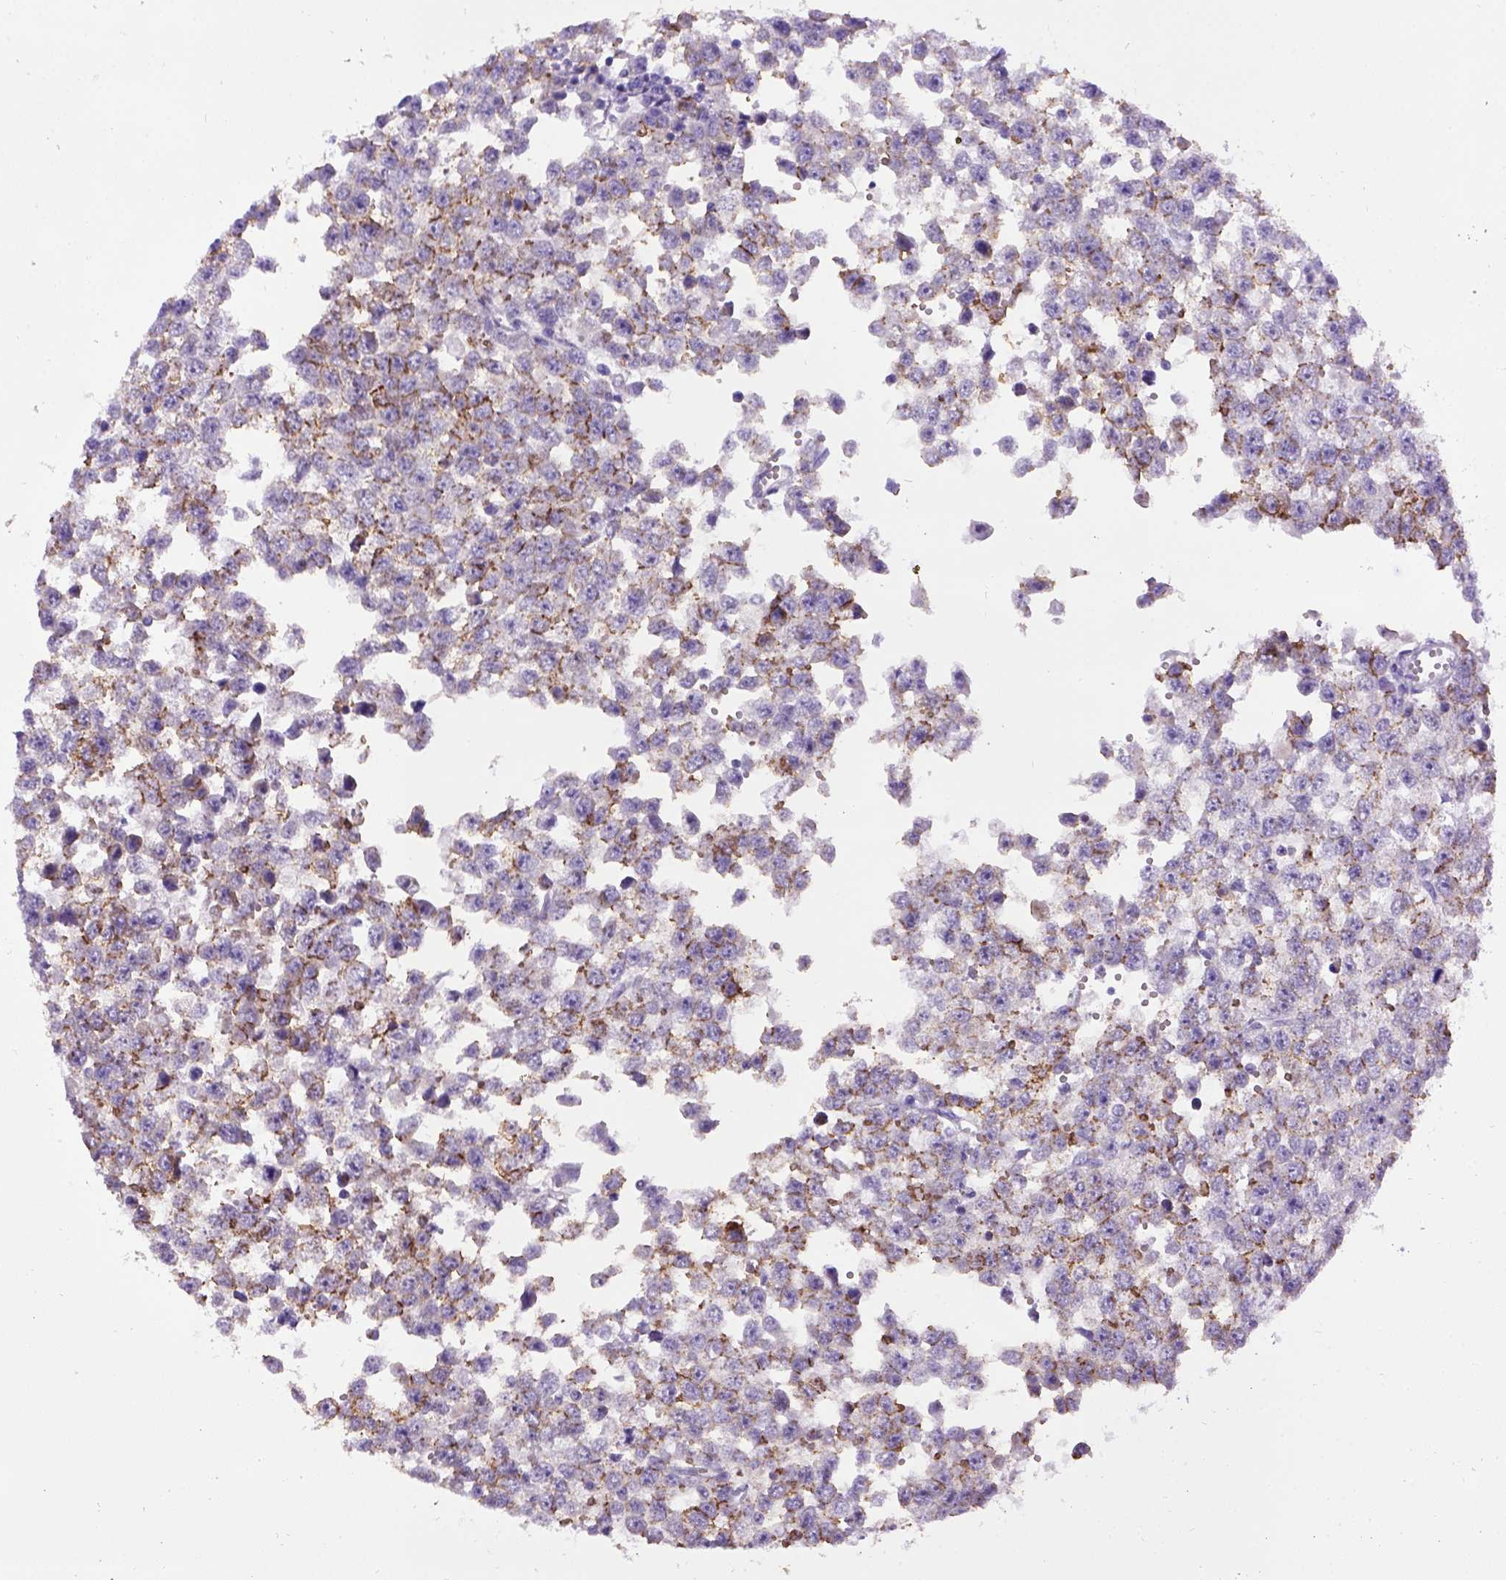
{"staining": {"intensity": "moderate", "quantity": "<25%", "location": "cytoplasmic/membranous"}, "tissue": "testis cancer", "cell_type": "Tumor cells", "image_type": "cancer", "snomed": [{"axis": "morphology", "description": "Normal tissue, NOS"}, {"axis": "morphology", "description": "Seminoma, NOS"}, {"axis": "topography", "description": "Testis"}, {"axis": "topography", "description": "Epididymis"}], "caption": "This micrograph displays IHC staining of human seminoma (testis), with low moderate cytoplasmic/membranous expression in about <25% of tumor cells.", "gene": "CDH1", "patient": {"sex": "male", "age": 34}}